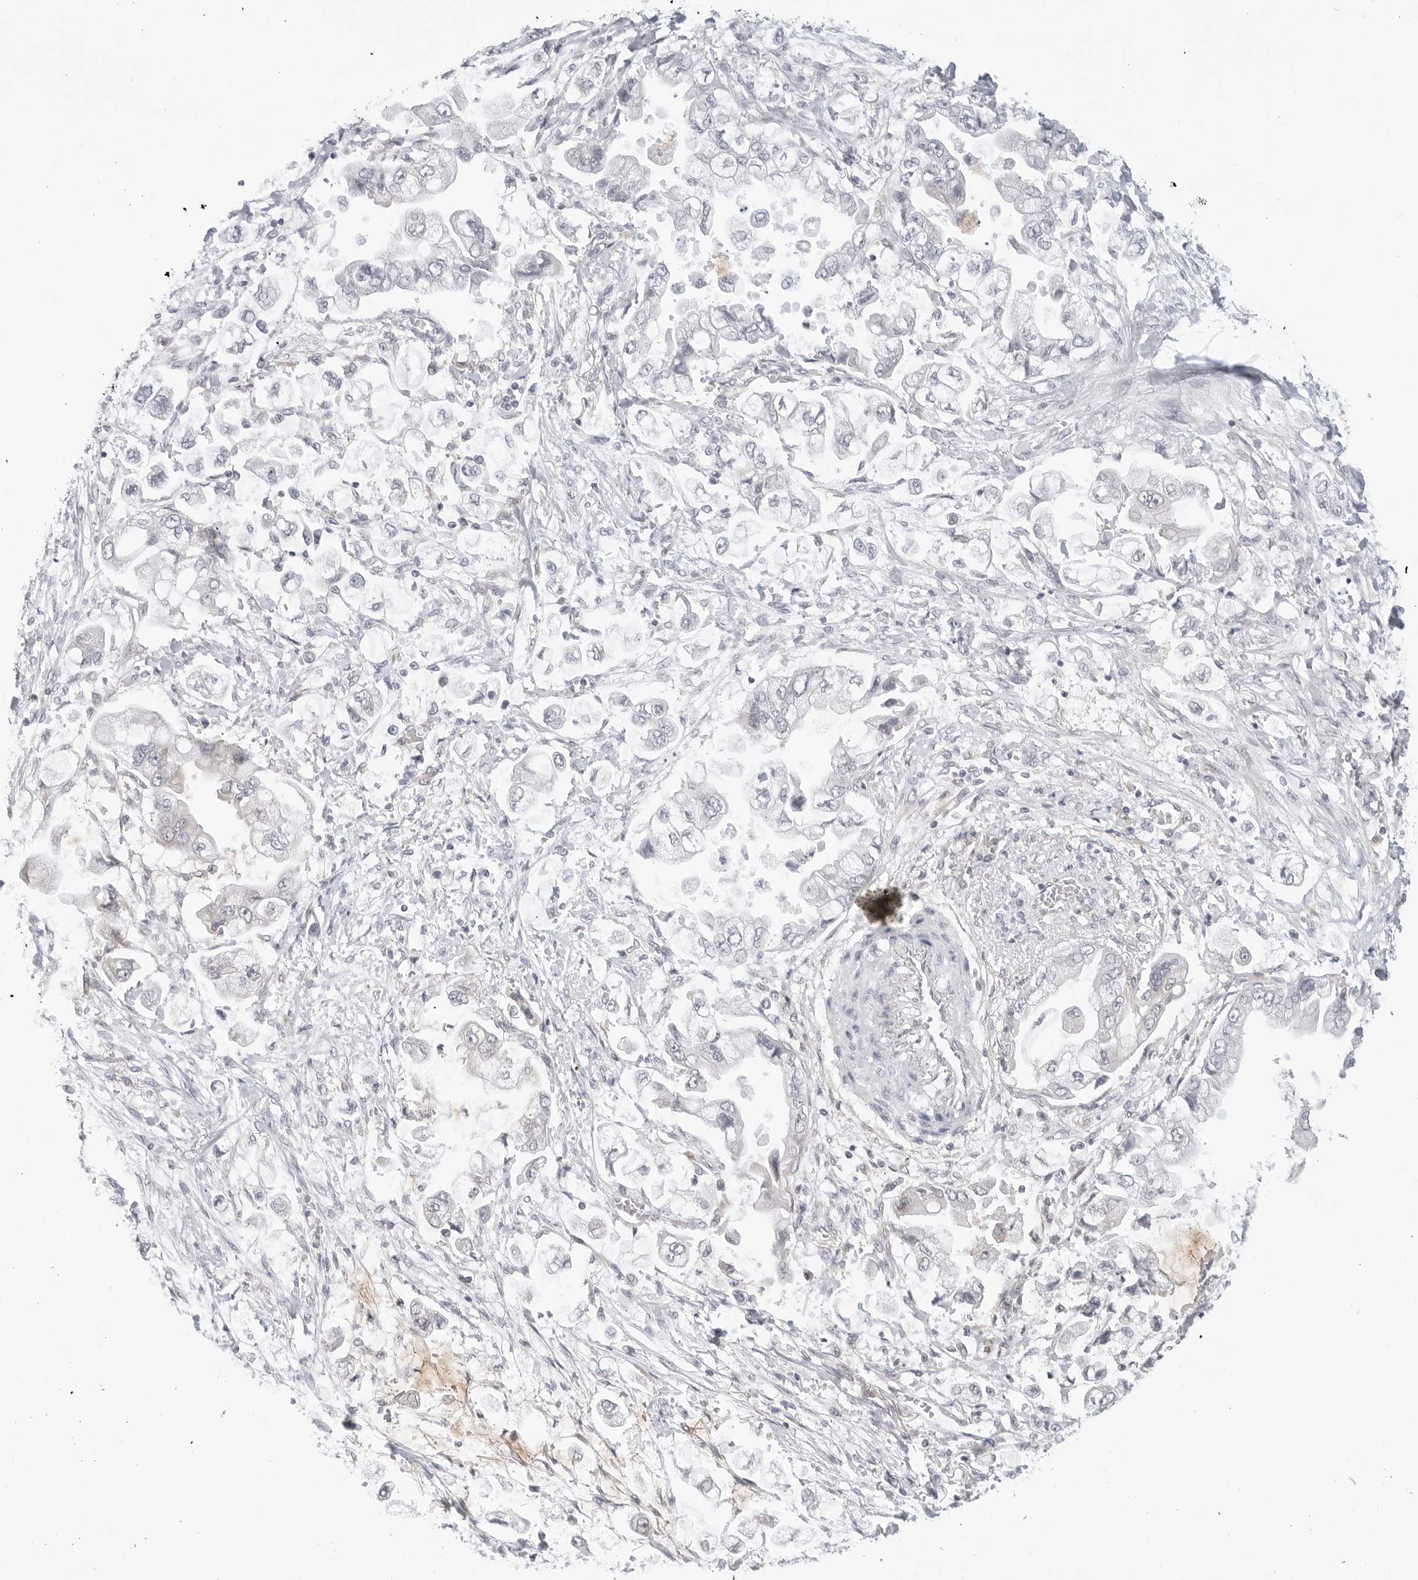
{"staining": {"intensity": "negative", "quantity": "none", "location": "none"}, "tissue": "stomach cancer", "cell_type": "Tumor cells", "image_type": "cancer", "snomed": [{"axis": "morphology", "description": "Adenocarcinoma, NOS"}, {"axis": "topography", "description": "Stomach"}], "caption": "Stomach cancer (adenocarcinoma) was stained to show a protein in brown. There is no significant staining in tumor cells. (DAB (3,3'-diaminobenzidine) IHC visualized using brightfield microscopy, high magnification).", "gene": "TCP1", "patient": {"sex": "male", "age": 62}}